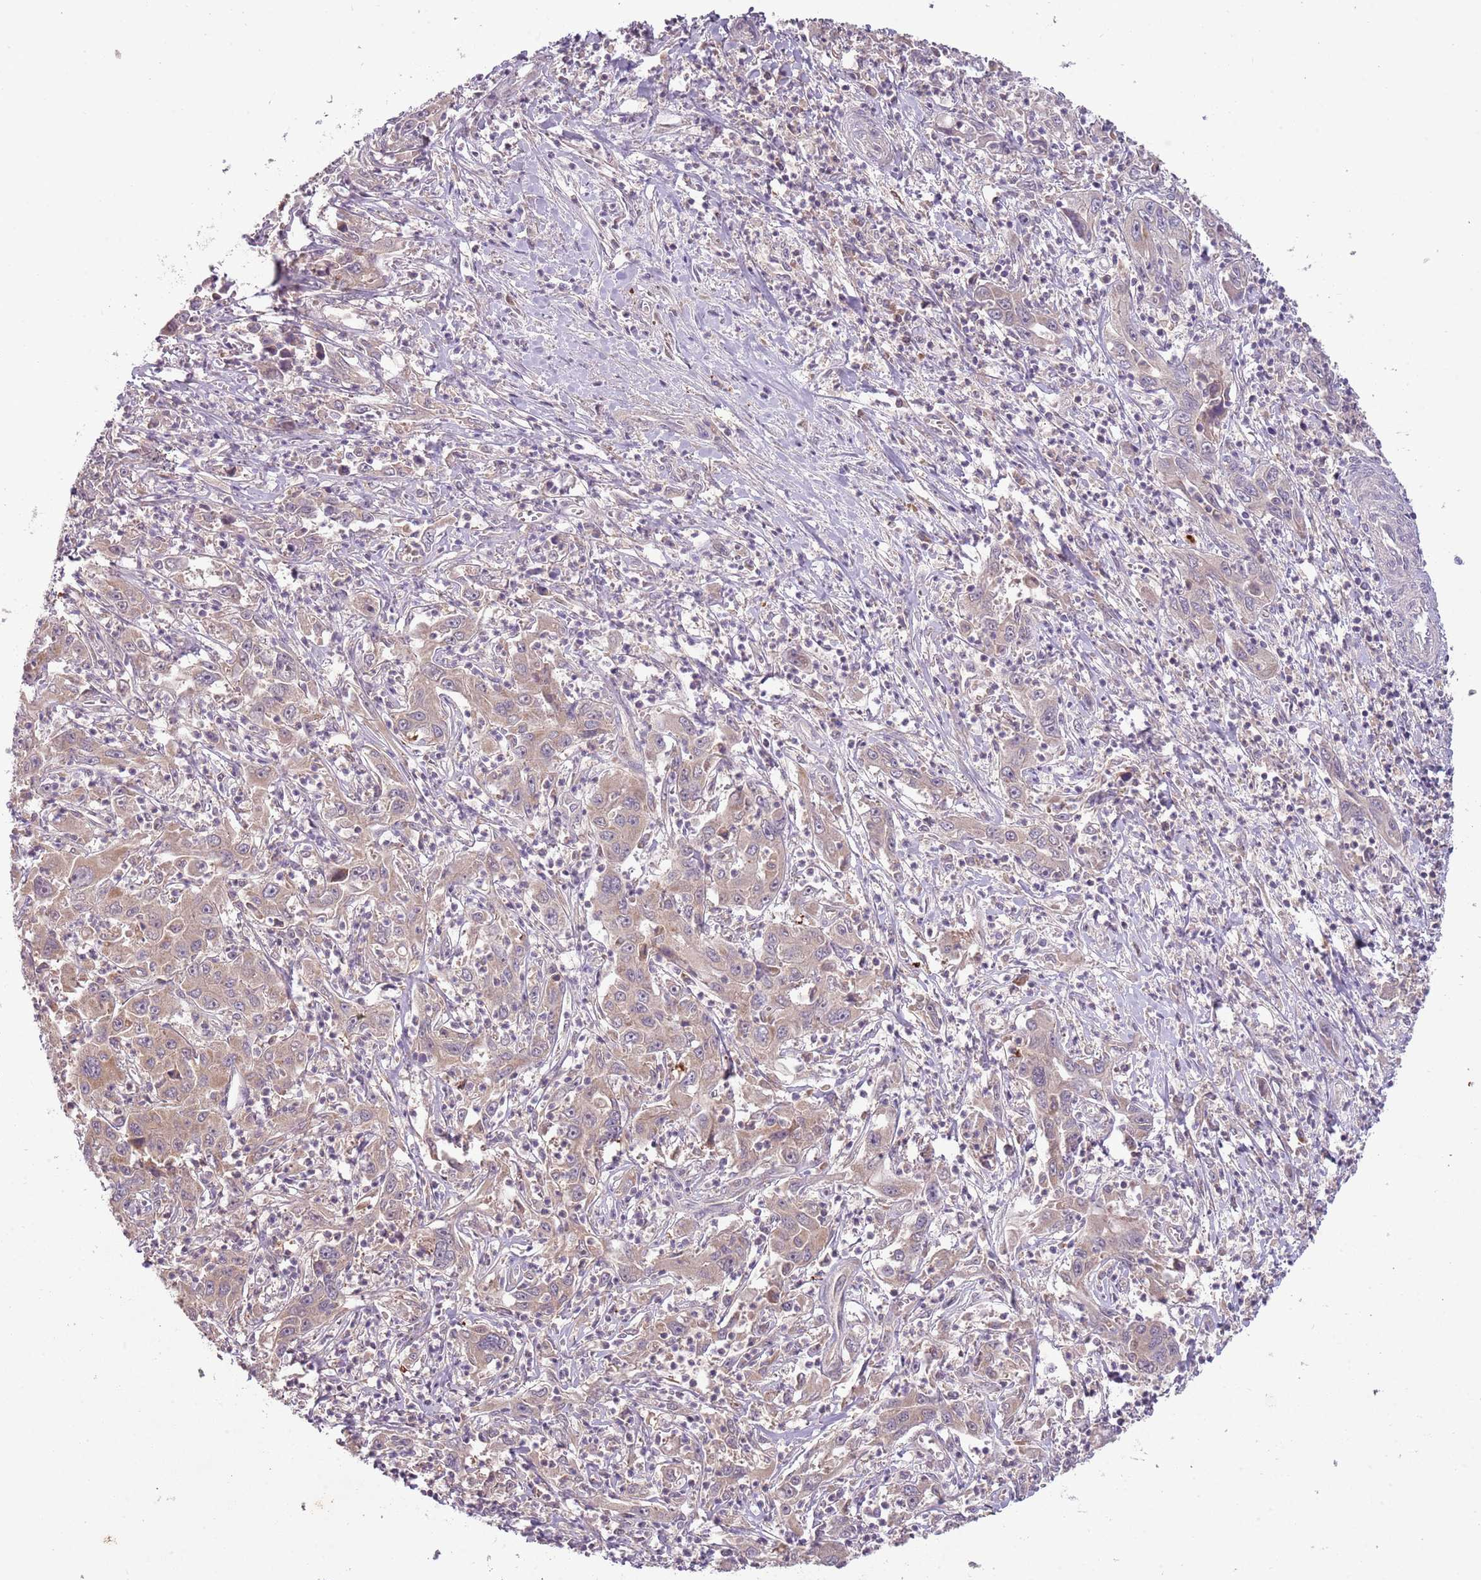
{"staining": {"intensity": "weak", "quantity": ">75%", "location": "cytoplasmic/membranous"}, "tissue": "liver cancer", "cell_type": "Tumor cells", "image_type": "cancer", "snomed": [{"axis": "morphology", "description": "Carcinoma, Hepatocellular, NOS"}, {"axis": "topography", "description": "Liver"}], "caption": "Liver cancer tissue displays weak cytoplasmic/membranous expression in about >75% of tumor cells", "gene": "FECH", "patient": {"sex": "male", "age": 63}}